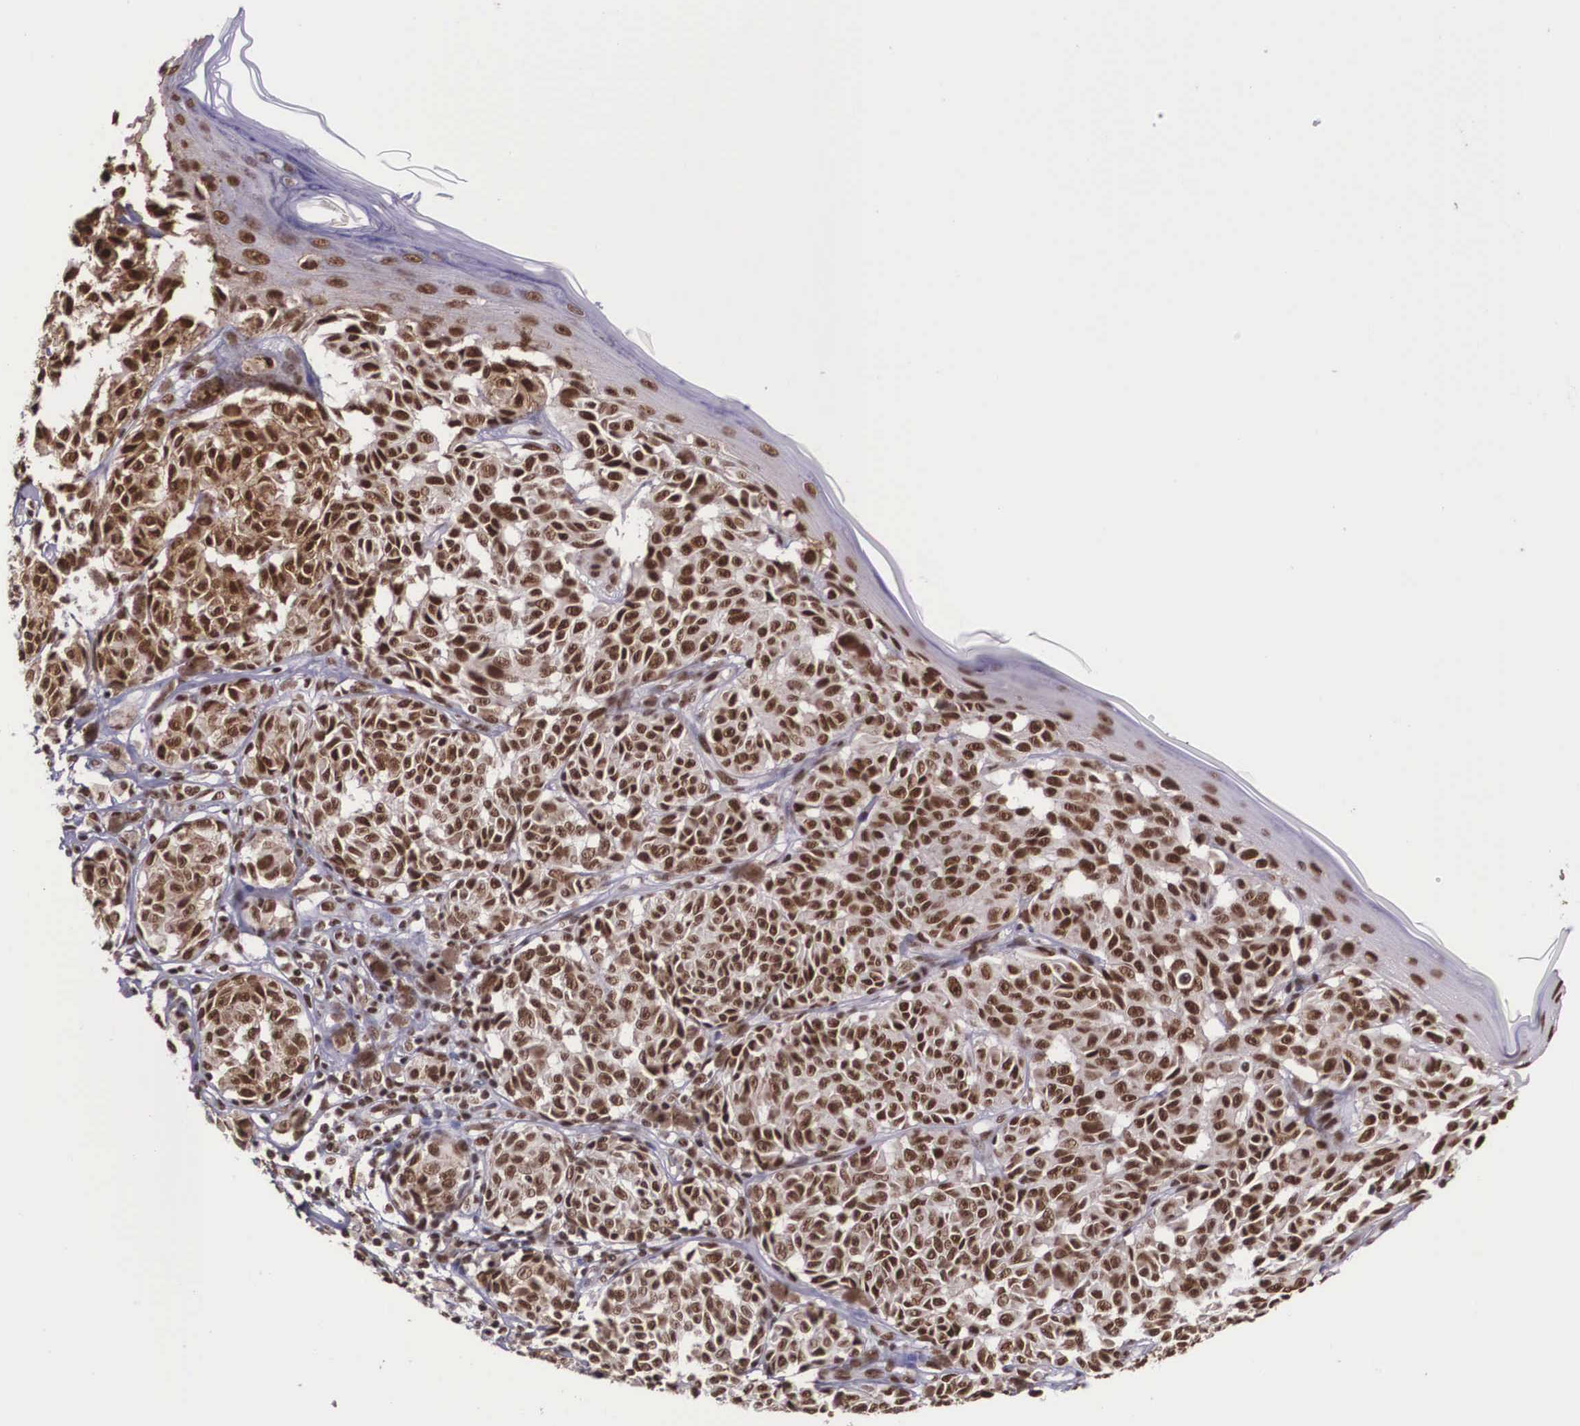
{"staining": {"intensity": "strong", "quantity": ">75%", "location": "nuclear"}, "tissue": "melanoma", "cell_type": "Tumor cells", "image_type": "cancer", "snomed": [{"axis": "morphology", "description": "Malignant melanoma, NOS"}, {"axis": "topography", "description": "Skin"}], "caption": "An IHC photomicrograph of tumor tissue is shown. Protein staining in brown labels strong nuclear positivity in melanoma within tumor cells.", "gene": "POLR2F", "patient": {"sex": "male", "age": 49}}